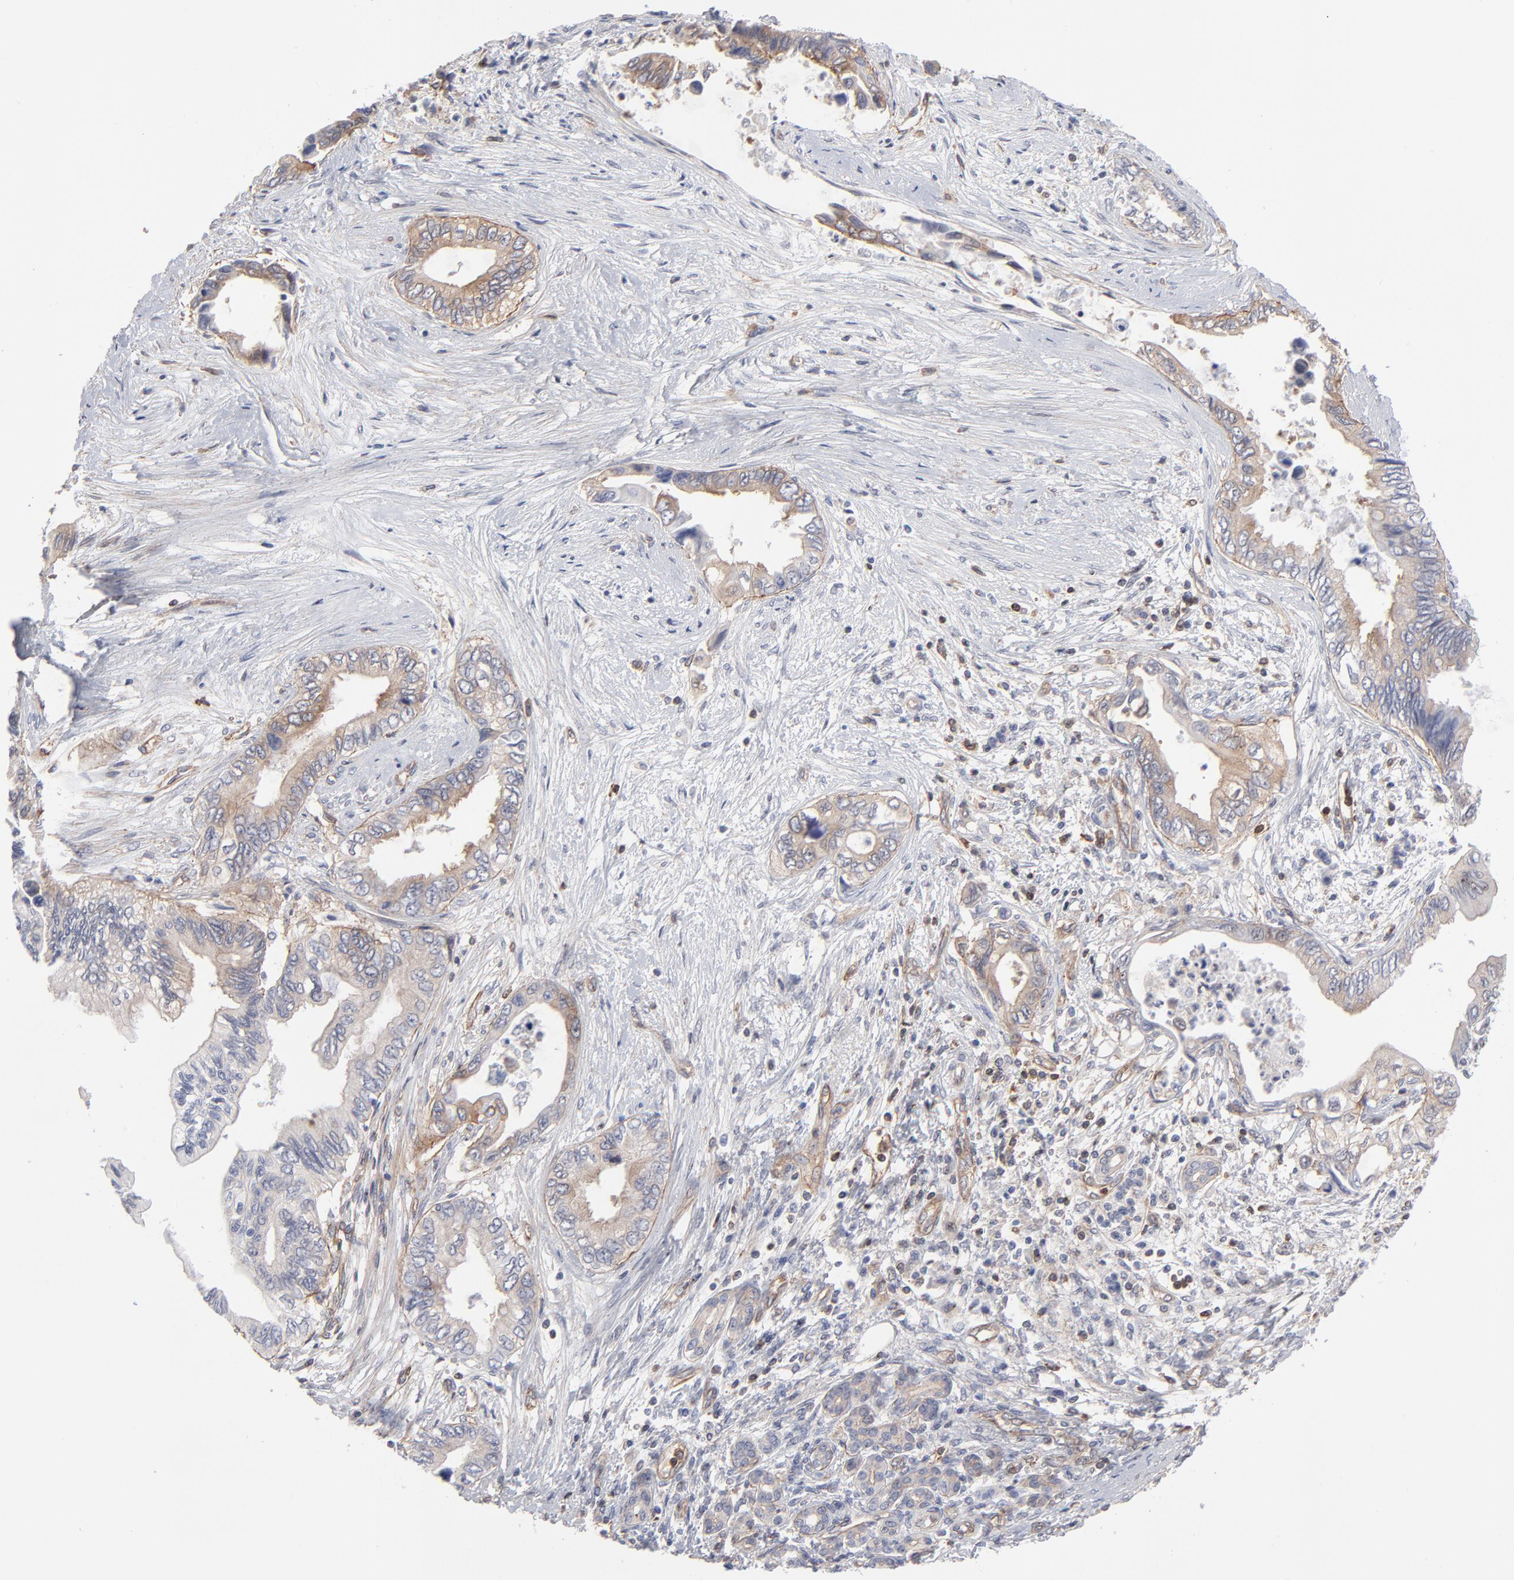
{"staining": {"intensity": "weak", "quantity": "25%-75%", "location": "cytoplasmic/membranous"}, "tissue": "pancreatic cancer", "cell_type": "Tumor cells", "image_type": "cancer", "snomed": [{"axis": "morphology", "description": "Adenocarcinoma, NOS"}, {"axis": "topography", "description": "Pancreas"}], "caption": "A high-resolution photomicrograph shows immunohistochemistry staining of pancreatic cancer (adenocarcinoma), which demonstrates weak cytoplasmic/membranous expression in about 25%-75% of tumor cells.", "gene": "PXN", "patient": {"sex": "female", "age": 66}}